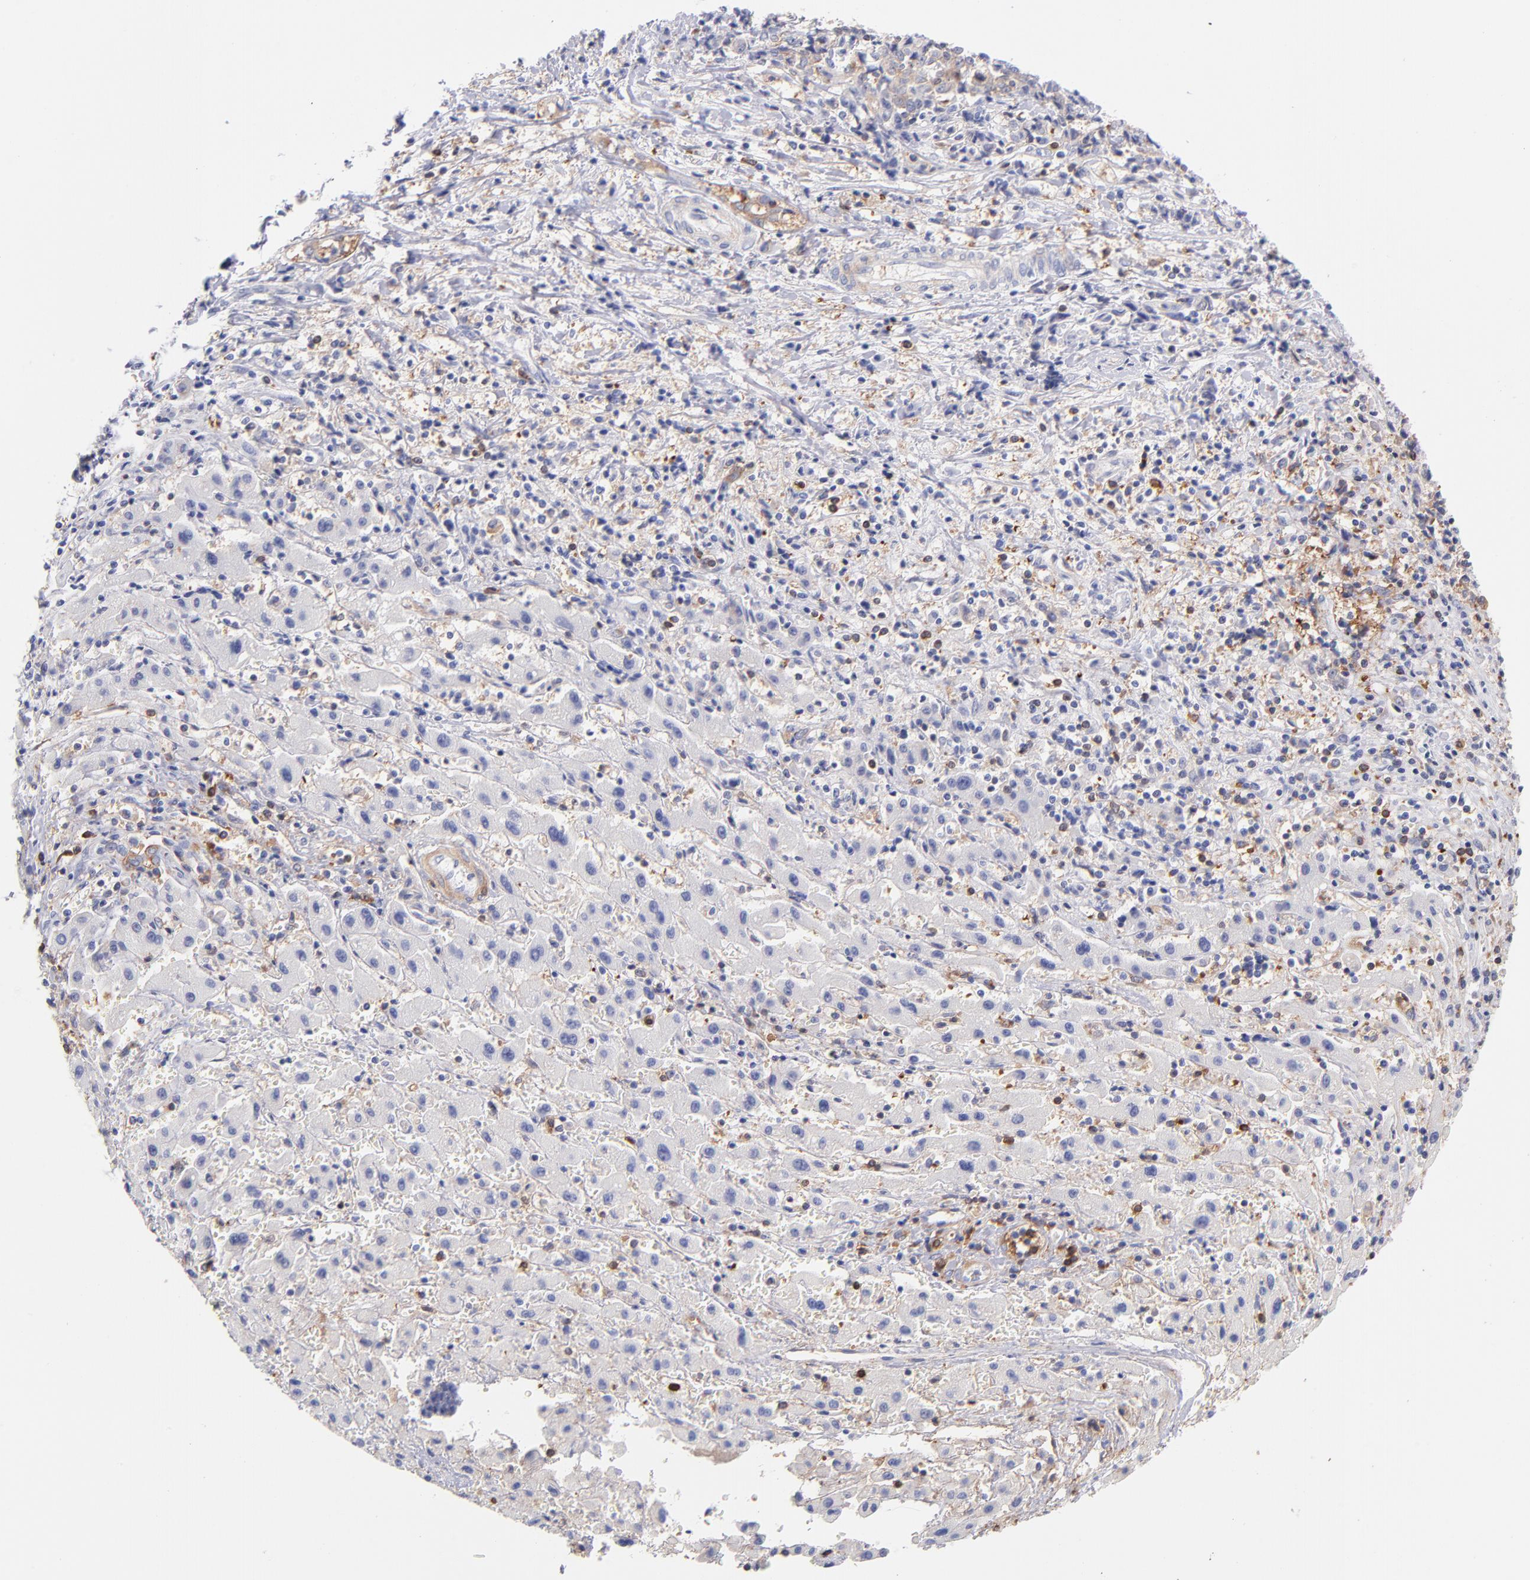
{"staining": {"intensity": "weak", "quantity": "25%-75%", "location": "cytoplasmic/membranous"}, "tissue": "liver cancer", "cell_type": "Tumor cells", "image_type": "cancer", "snomed": [{"axis": "morphology", "description": "Cholangiocarcinoma"}, {"axis": "topography", "description": "Liver"}], "caption": "IHC of human liver cancer (cholangiocarcinoma) exhibits low levels of weak cytoplasmic/membranous staining in approximately 25%-75% of tumor cells.", "gene": "PRKCA", "patient": {"sex": "male", "age": 57}}